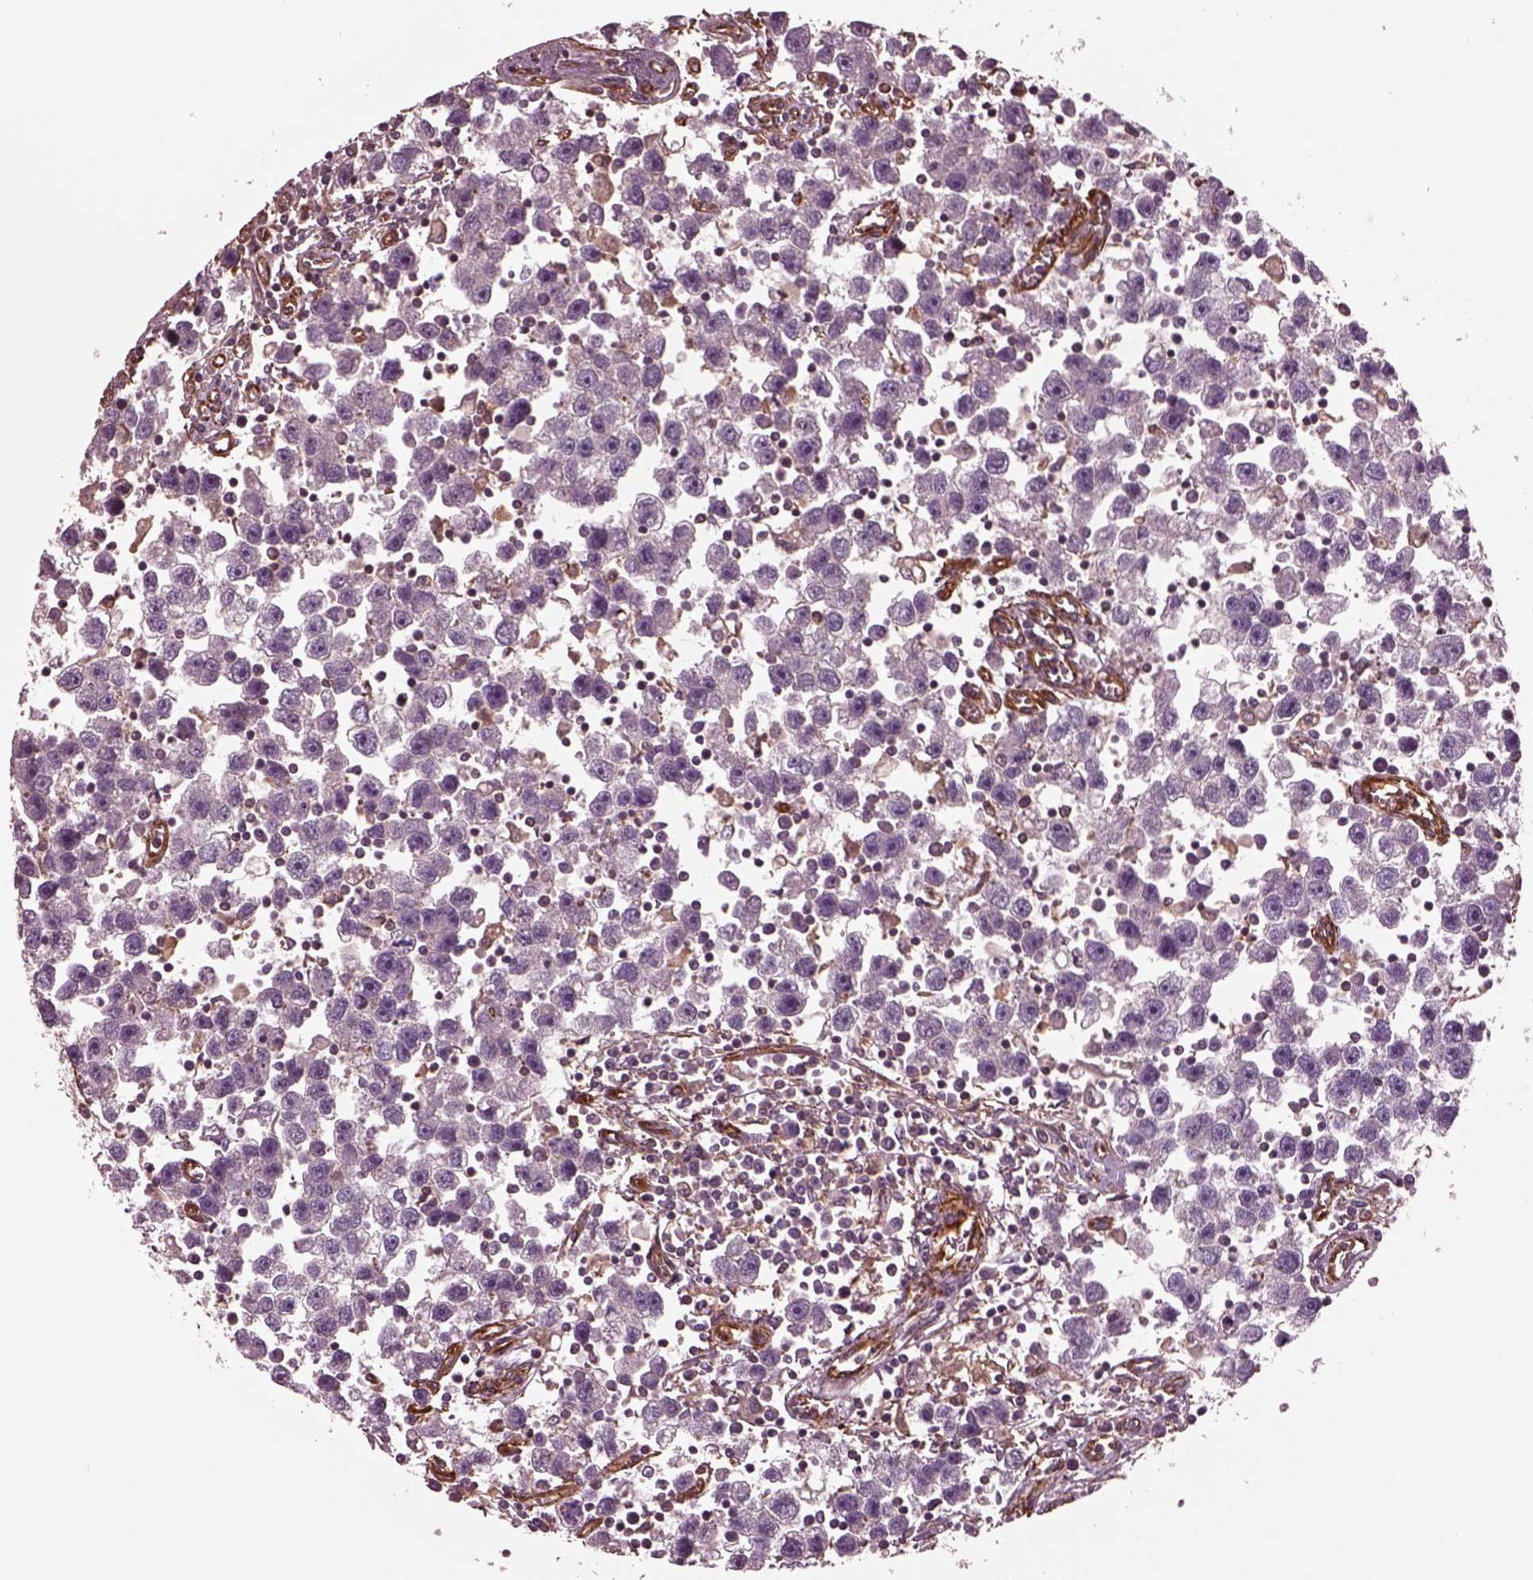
{"staining": {"intensity": "negative", "quantity": "none", "location": "none"}, "tissue": "testis cancer", "cell_type": "Tumor cells", "image_type": "cancer", "snomed": [{"axis": "morphology", "description": "Seminoma, NOS"}, {"axis": "topography", "description": "Testis"}], "caption": "DAB immunohistochemical staining of testis cancer (seminoma) demonstrates no significant expression in tumor cells.", "gene": "MYL6", "patient": {"sex": "male", "age": 30}}